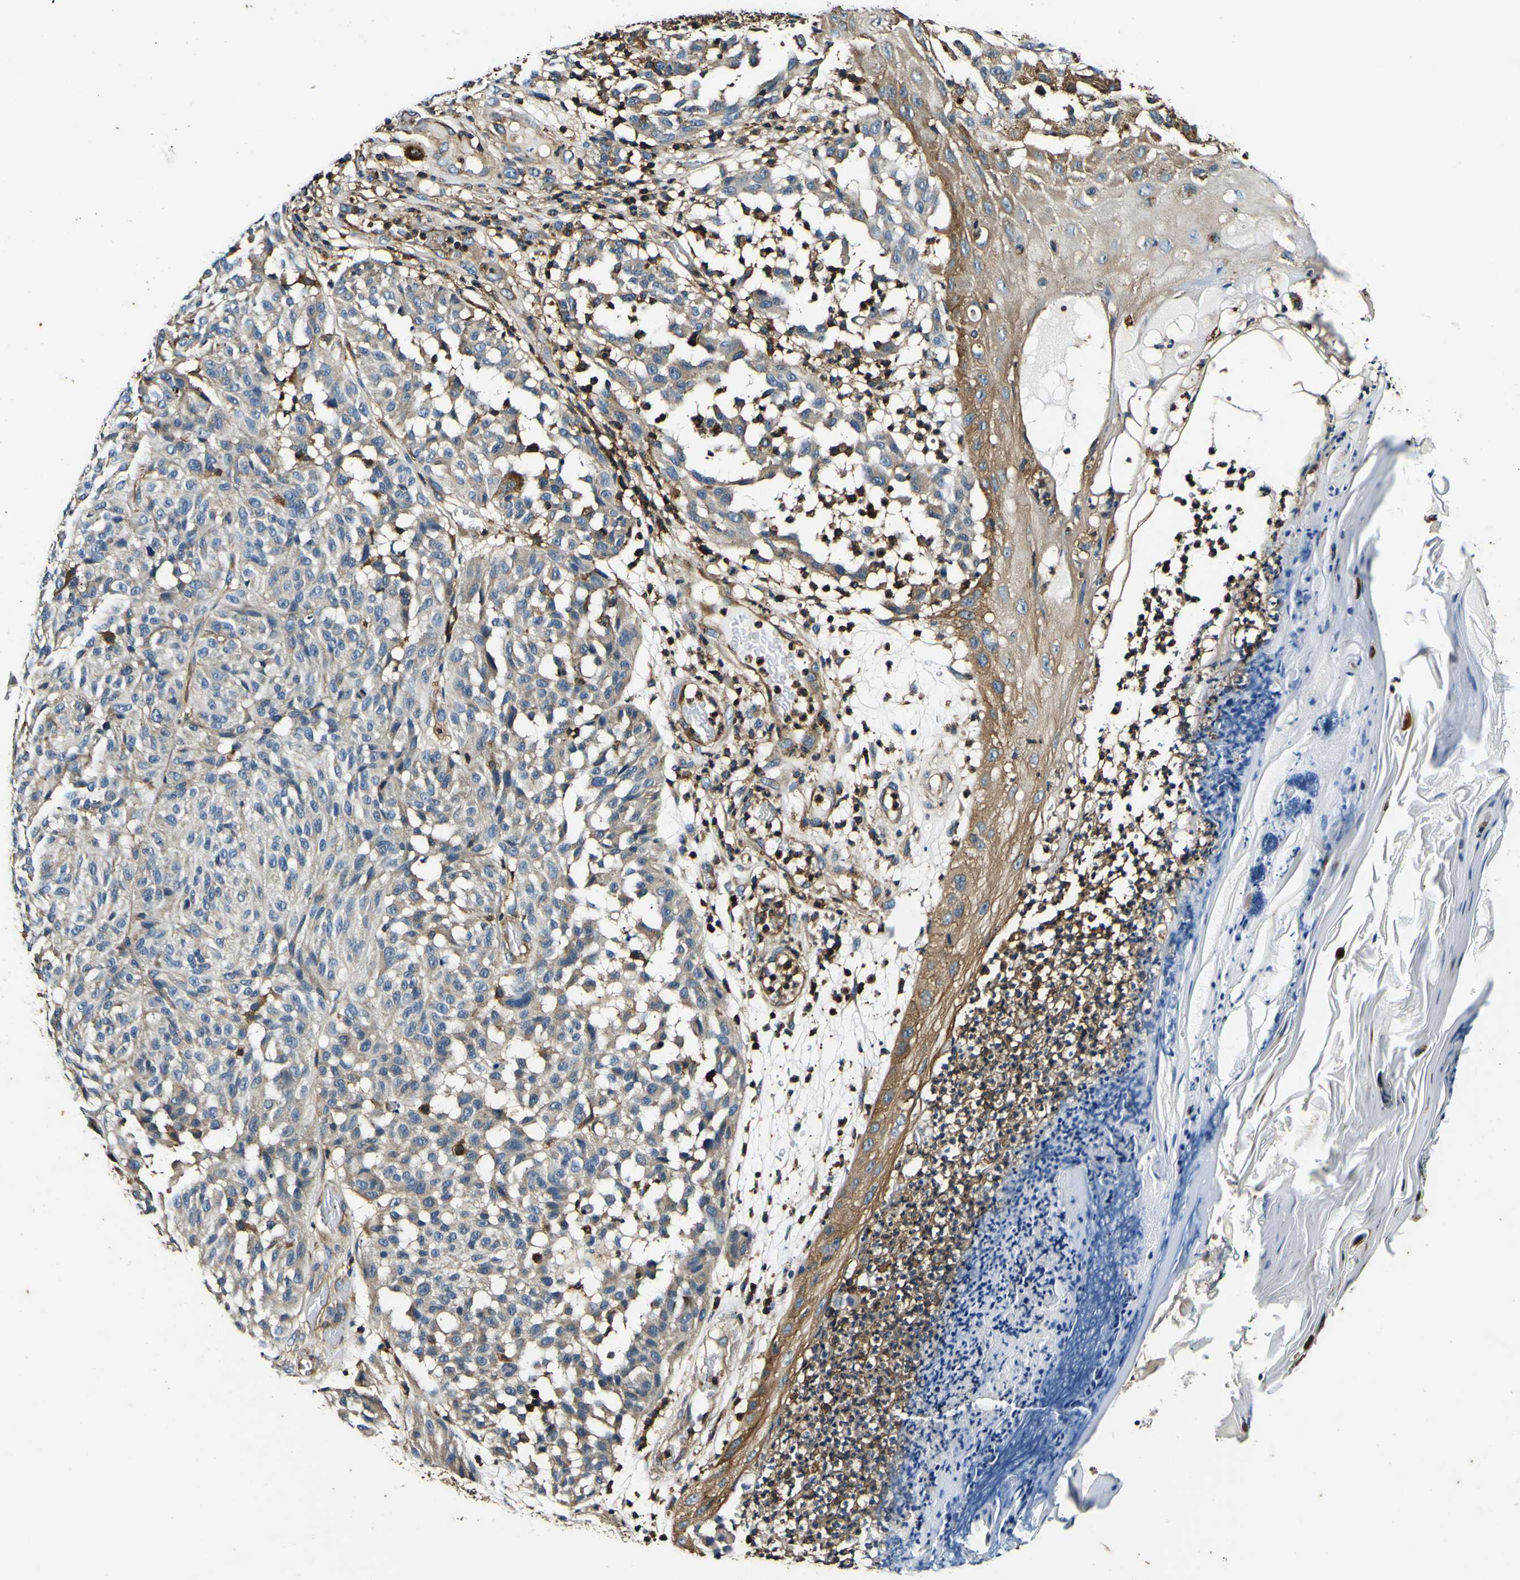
{"staining": {"intensity": "weak", "quantity": ">75%", "location": "cytoplasmic/membranous"}, "tissue": "melanoma", "cell_type": "Tumor cells", "image_type": "cancer", "snomed": [{"axis": "morphology", "description": "Malignant melanoma, NOS"}, {"axis": "topography", "description": "Skin"}], "caption": "About >75% of tumor cells in human melanoma show weak cytoplasmic/membranous protein positivity as visualized by brown immunohistochemical staining.", "gene": "RHOT2", "patient": {"sex": "female", "age": 46}}